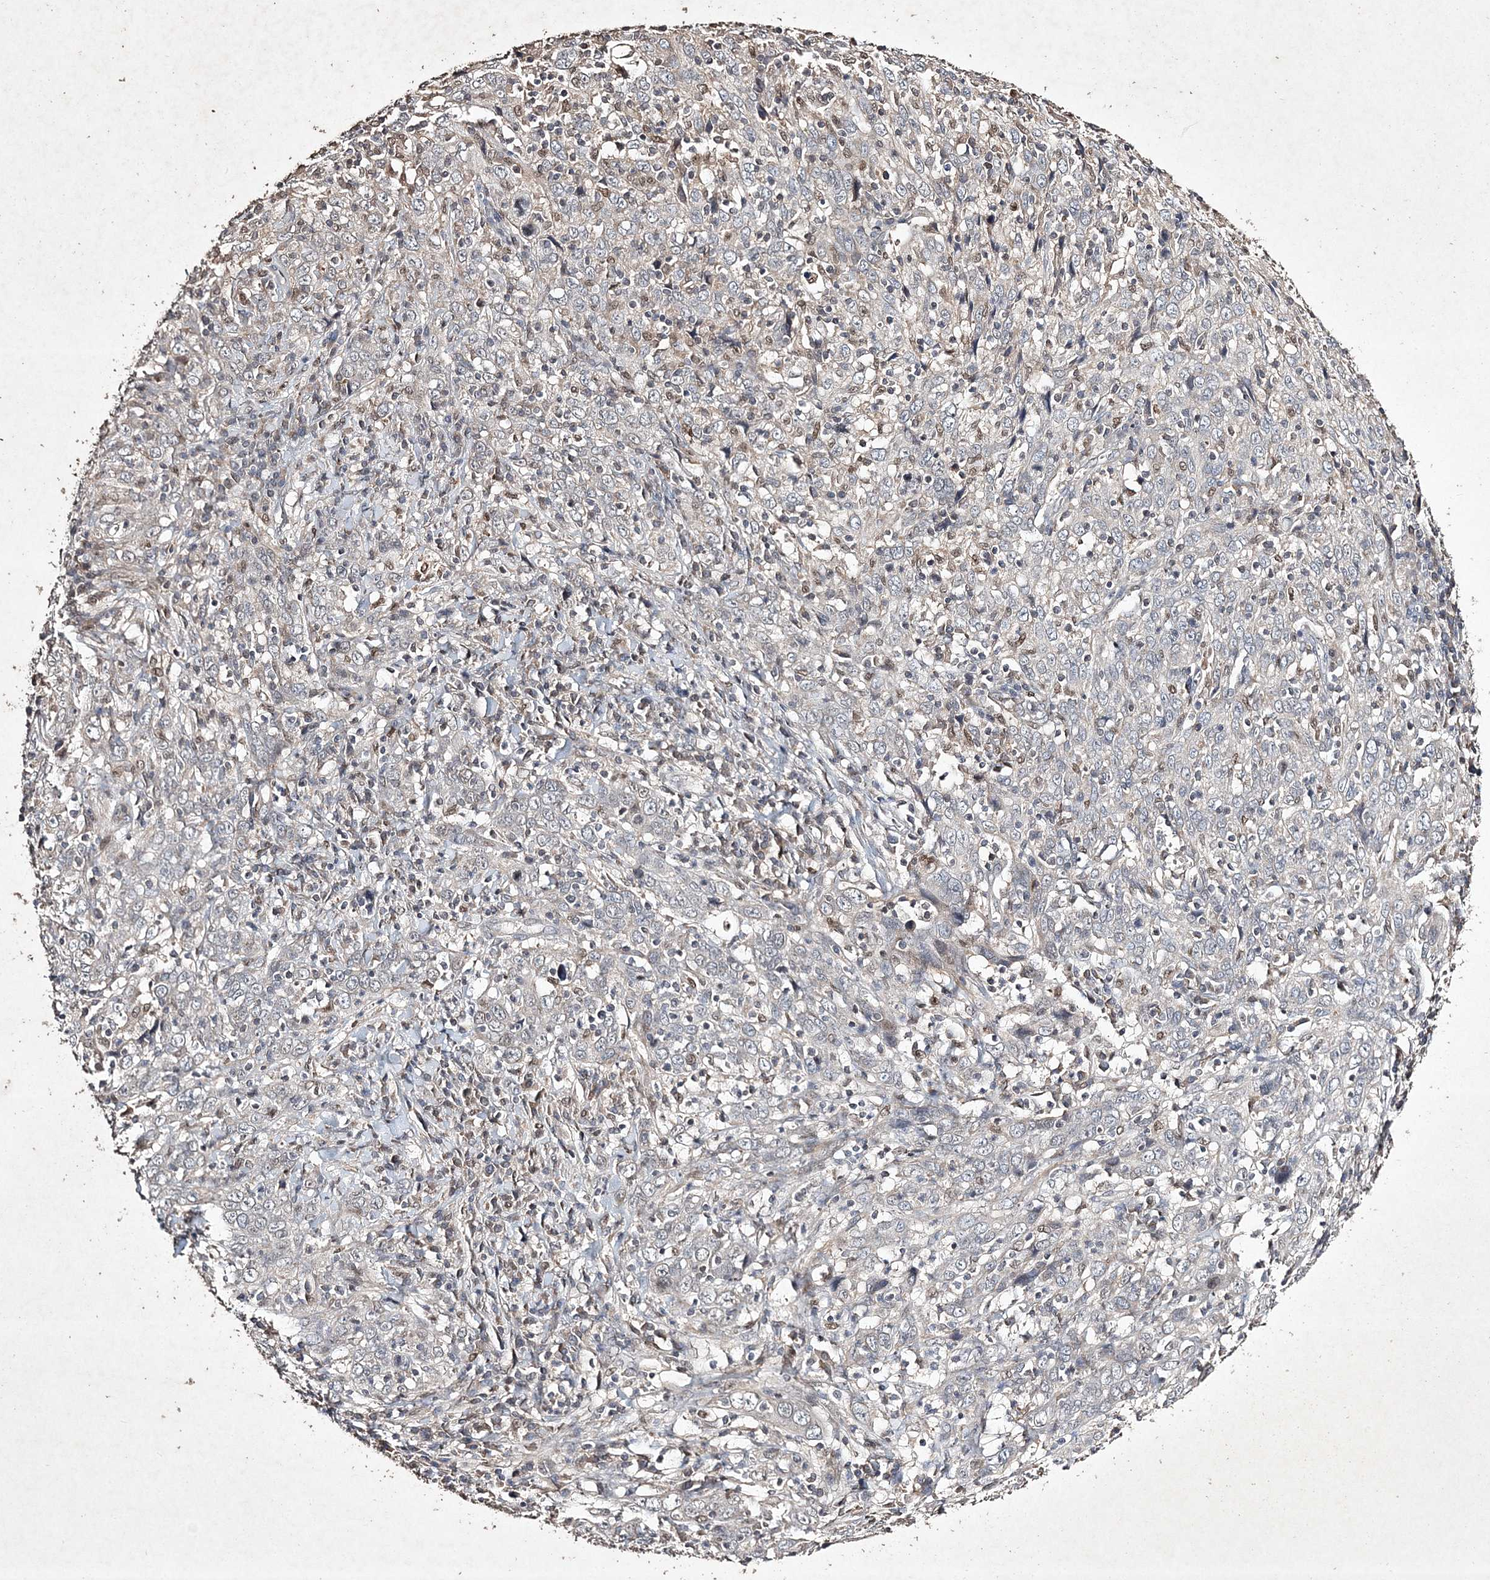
{"staining": {"intensity": "negative", "quantity": "none", "location": "none"}, "tissue": "cervical cancer", "cell_type": "Tumor cells", "image_type": "cancer", "snomed": [{"axis": "morphology", "description": "Squamous cell carcinoma, NOS"}, {"axis": "topography", "description": "Cervix"}], "caption": "The IHC micrograph has no significant staining in tumor cells of squamous cell carcinoma (cervical) tissue.", "gene": "C3orf38", "patient": {"sex": "female", "age": 46}}